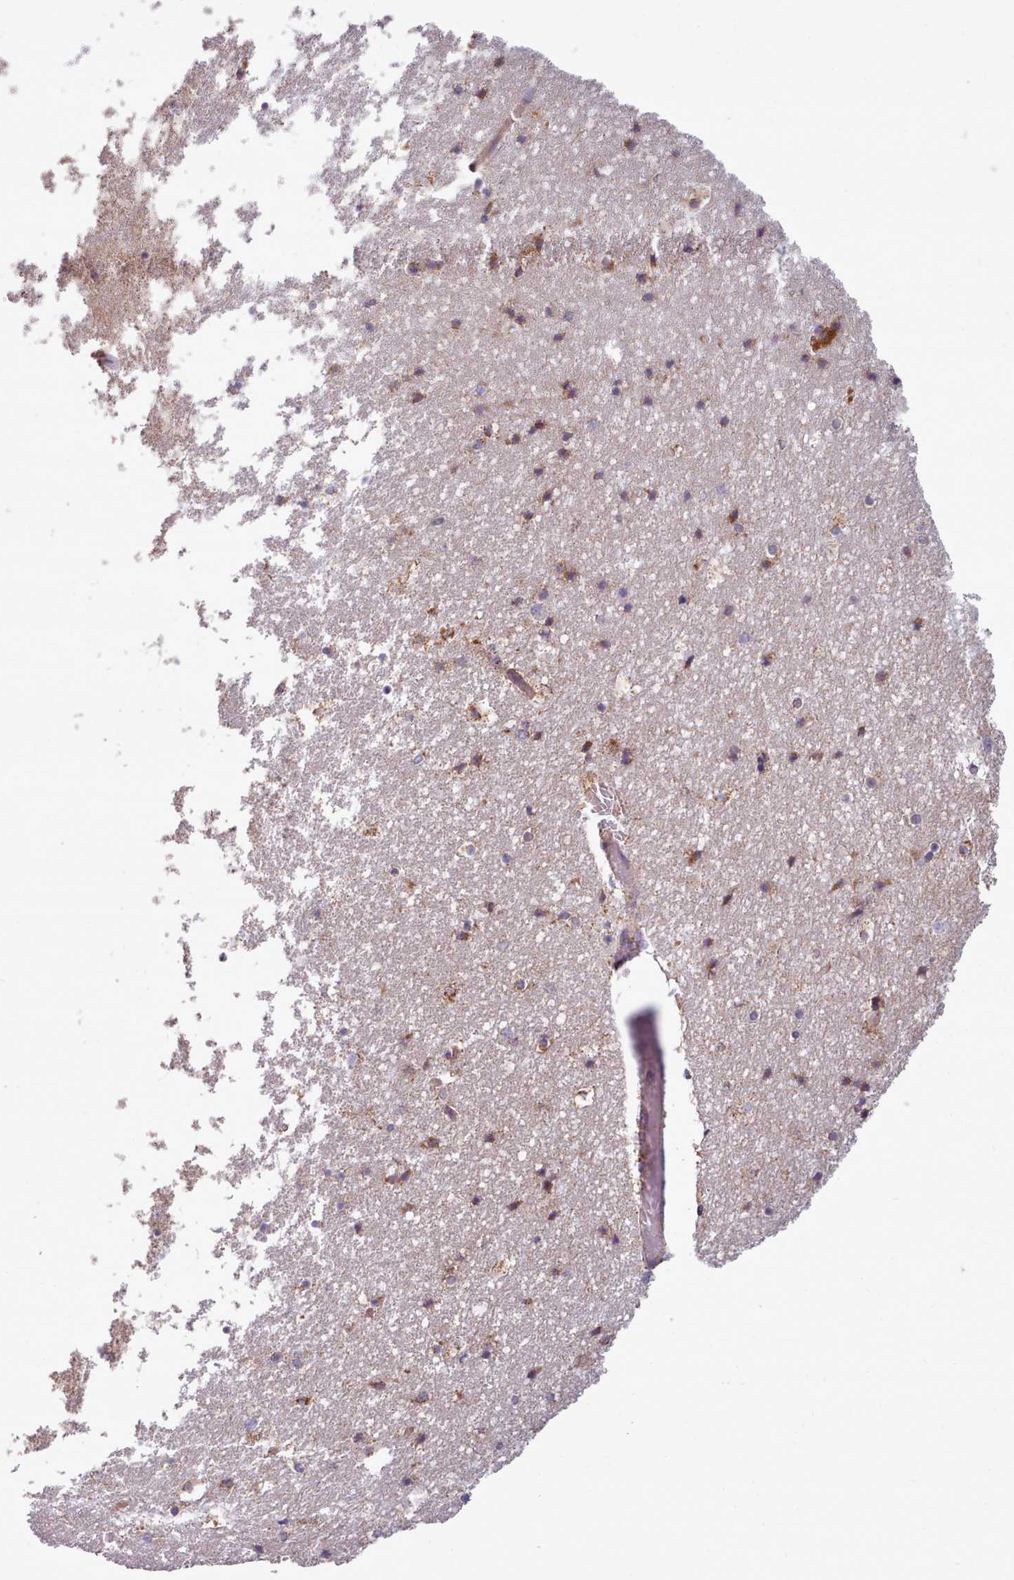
{"staining": {"intensity": "moderate", "quantity": "25%-75%", "location": "cytoplasmic/membranous"}, "tissue": "hippocampus", "cell_type": "Glial cells", "image_type": "normal", "snomed": [{"axis": "morphology", "description": "Normal tissue, NOS"}, {"axis": "topography", "description": "Hippocampus"}], "caption": "A brown stain labels moderate cytoplasmic/membranous positivity of a protein in glial cells of unremarkable hippocampus. The staining is performed using DAB brown chromogen to label protein expression. The nuclei are counter-stained blue using hematoxylin.", "gene": "SRP54", "patient": {"sex": "female", "age": 52}}